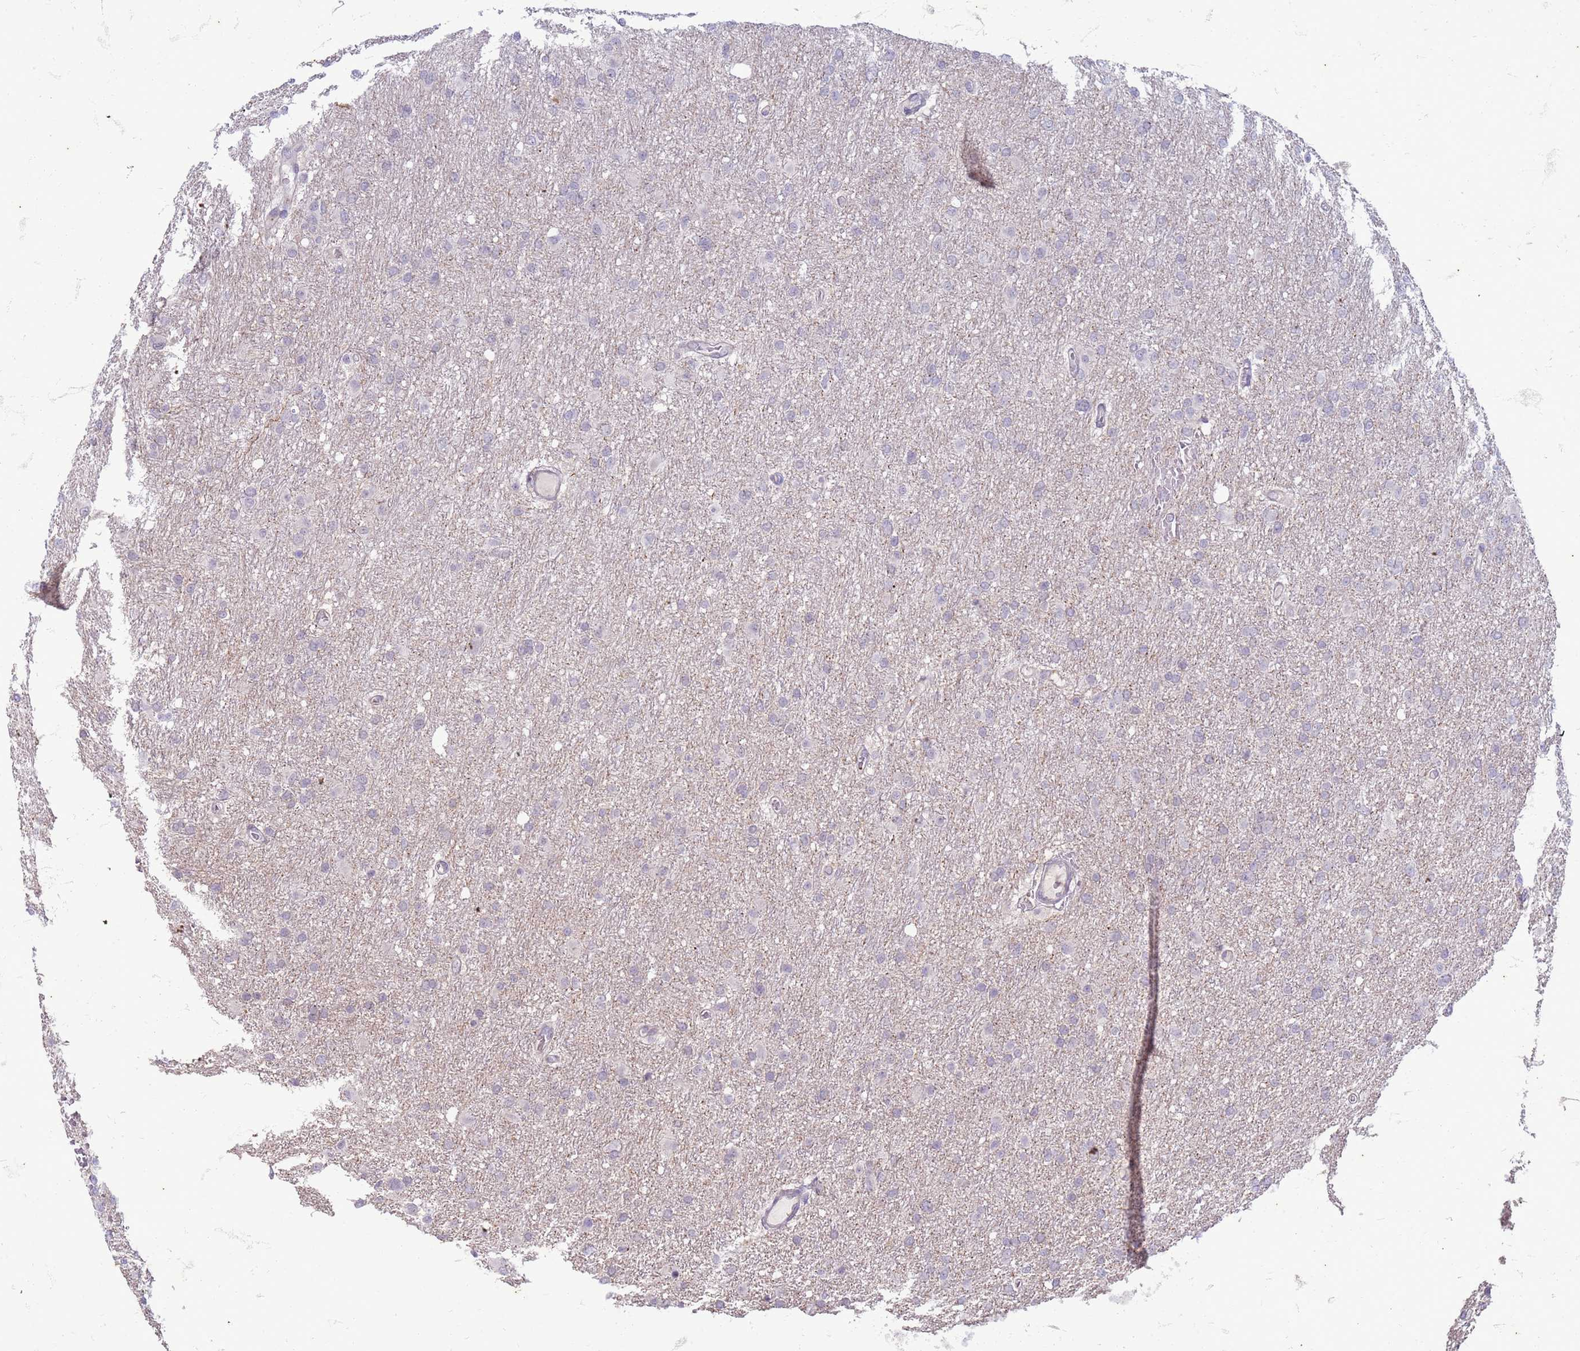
{"staining": {"intensity": "negative", "quantity": "none", "location": "none"}, "tissue": "glioma", "cell_type": "Tumor cells", "image_type": "cancer", "snomed": [{"axis": "morphology", "description": "Glioma, malignant, High grade"}, {"axis": "topography", "description": "Cerebral cortex"}], "caption": "An image of human glioma is negative for staining in tumor cells. Nuclei are stained in blue.", "gene": "SLC15A3", "patient": {"sex": "female", "age": 36}}